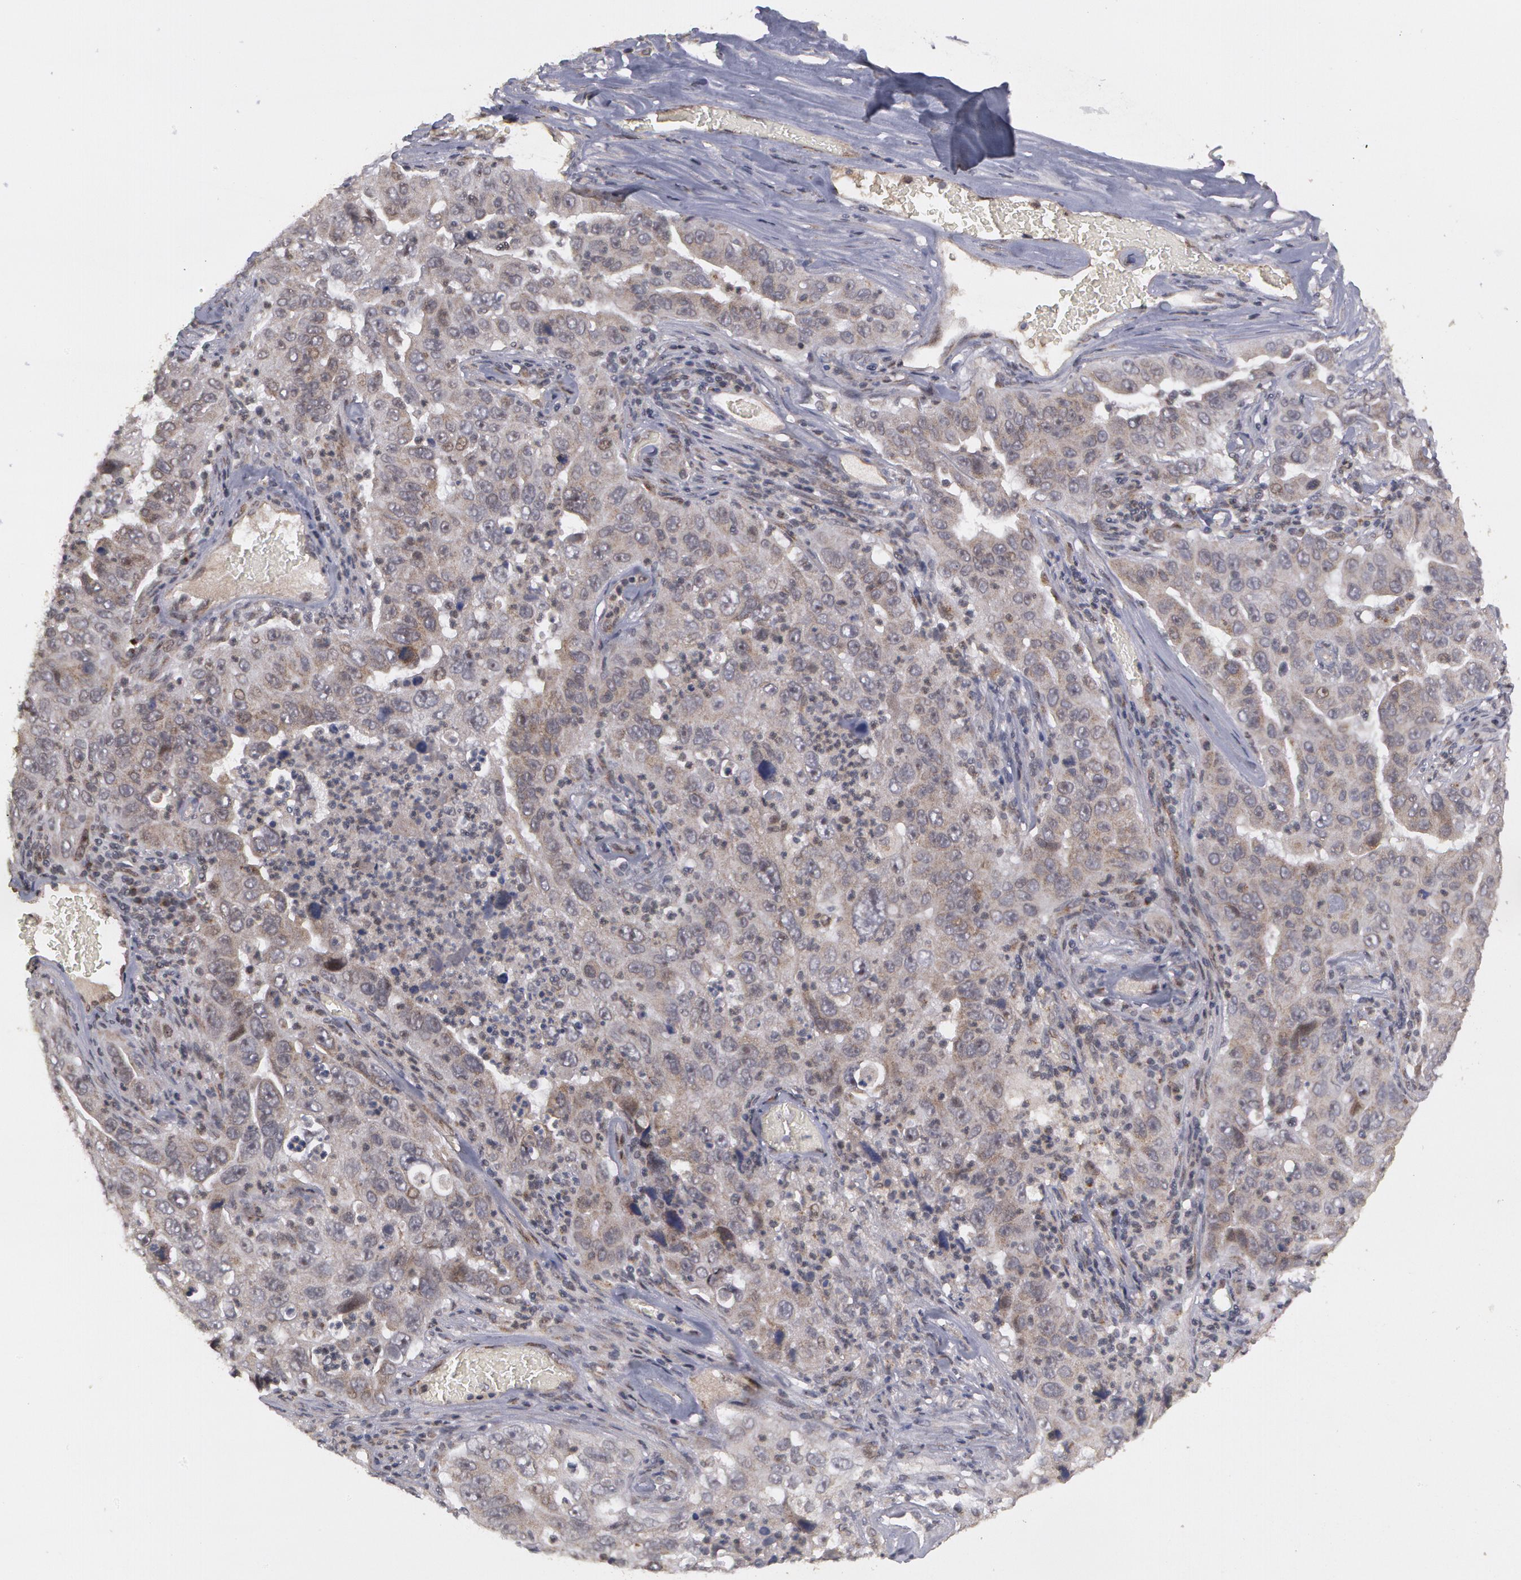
{"staining": {"intensity": "negative", "quantity": "none", "location": "none"}, "tissue": "lung cancer", "cell_type": "Tumor cells", "image_type": "cancer", "snomed": [{"axis": "morphology", "description": "Squamous cell carcinoma, NOS"}, {"axis": "topography", "description": "Lung"}], "caption": "Immunohistochemistry (IHC) of human lung squamous cell carcinoma reveals no expression in tumor cells.", "gene": "STX5", "patient": {"sex": "male", "age": 64}}